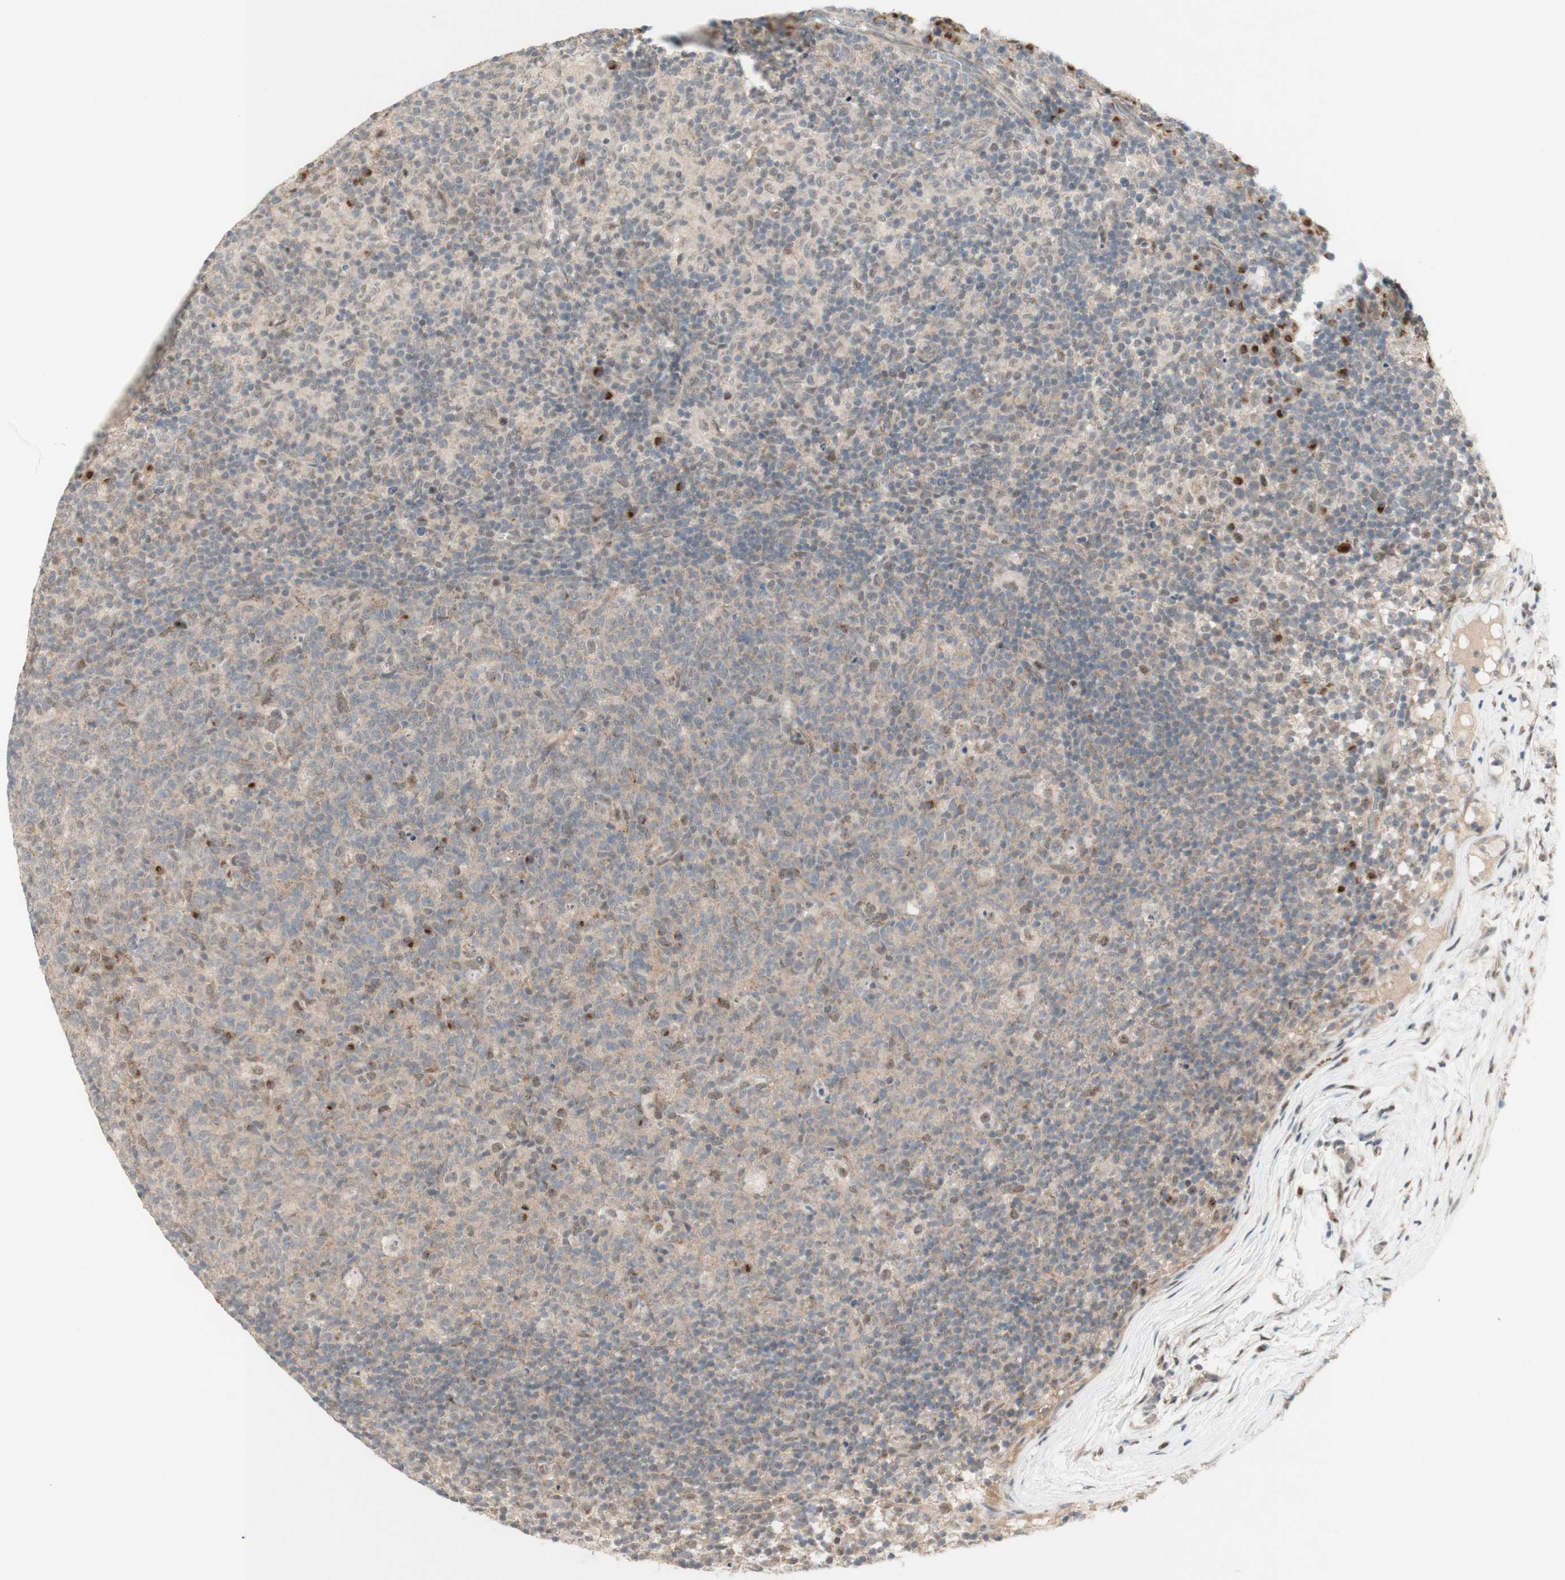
{"staining": {"intensity": "weak", "quantity": "25%-75%", "location": "cytoplasmic/membranous"}, "tissue": "lymph node", "cell_type": "Germinal center cells", "image_type": "normal", "snomed": [{"axis": "morphology", "description": "Normal tissue, NOS"}, {"axis": "morphology", "description": "Inflammation, NOS"}, {"axis": "topography", "description": "Lymph node"}], "caption": "Immunohistochemistry photomicrograph of unremarkable lymph node: lymph node stained using immunohistochemistry exhibits low levels of weak protein expression localized specifically in the cytoplasmic/membranous of germinal center cells, appearing as a cytoplasmic/membranous brown color.", "gene": "CYLD", "patient": {"sex": "male", "age": 55}}